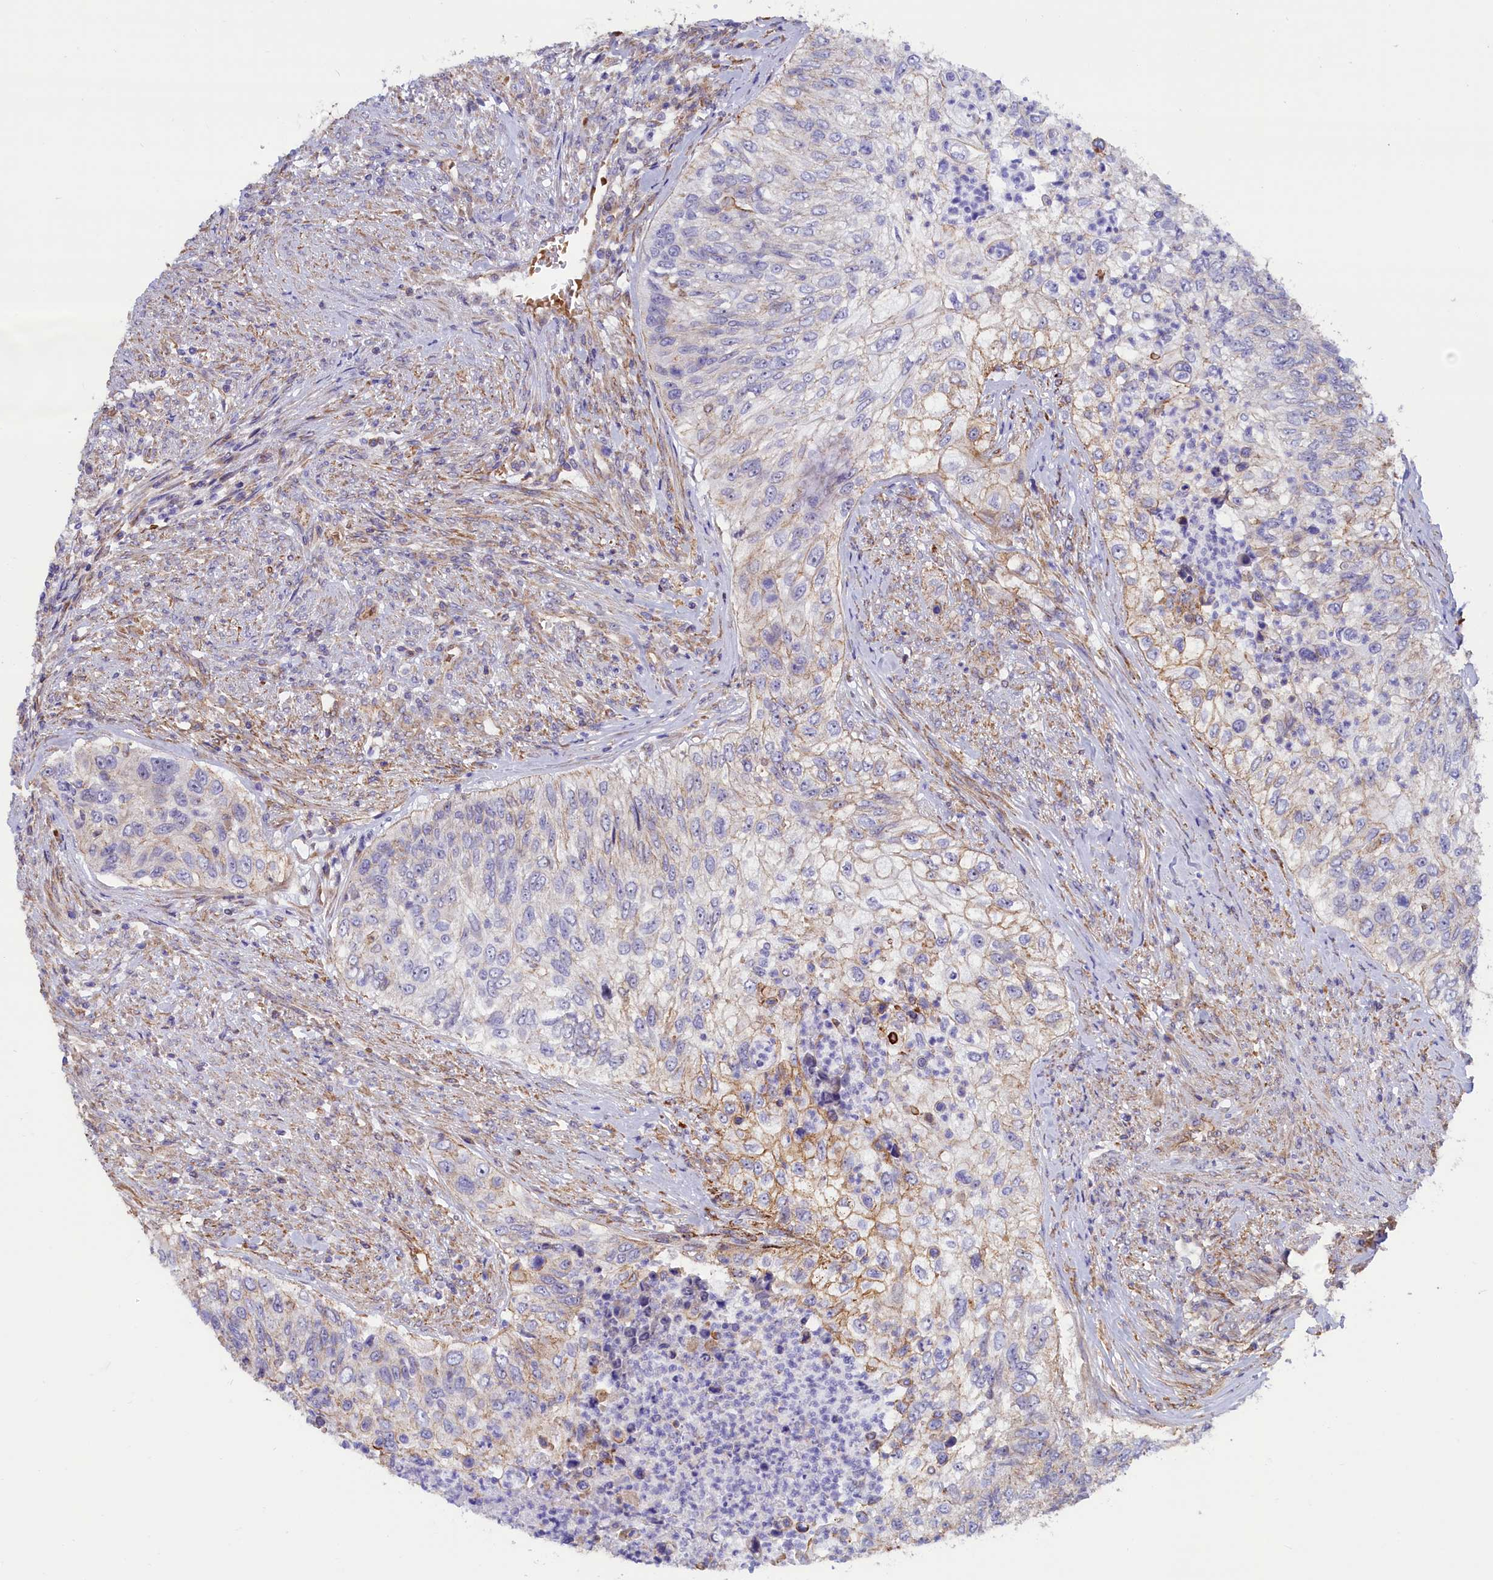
{"staining": {"intensity": "weak", "quantity": "<25%", "location": "cytoplasmic/membranous"}, "tissue": "urothelial cancer", "cell_type": "Tumor cells", "image_type": "cancer", "snomed": [{"axis": "morphology", "description": "Urothelial carcinoma, High grade"}, {"axis": "topography", "description": "Urinary bladder"}], "caption": "High-grade urothelial carcinoma was stained to show a protein in brown. There is no significant staining in tumor cells. (Stains: DAB immunohistochemistry (IHC) with hematoxylin counter stain, Microscopy: brightfield microscopy at high magnification).", "gene": "ABCC12", "patient": {"sex": "female", "age": 60}}